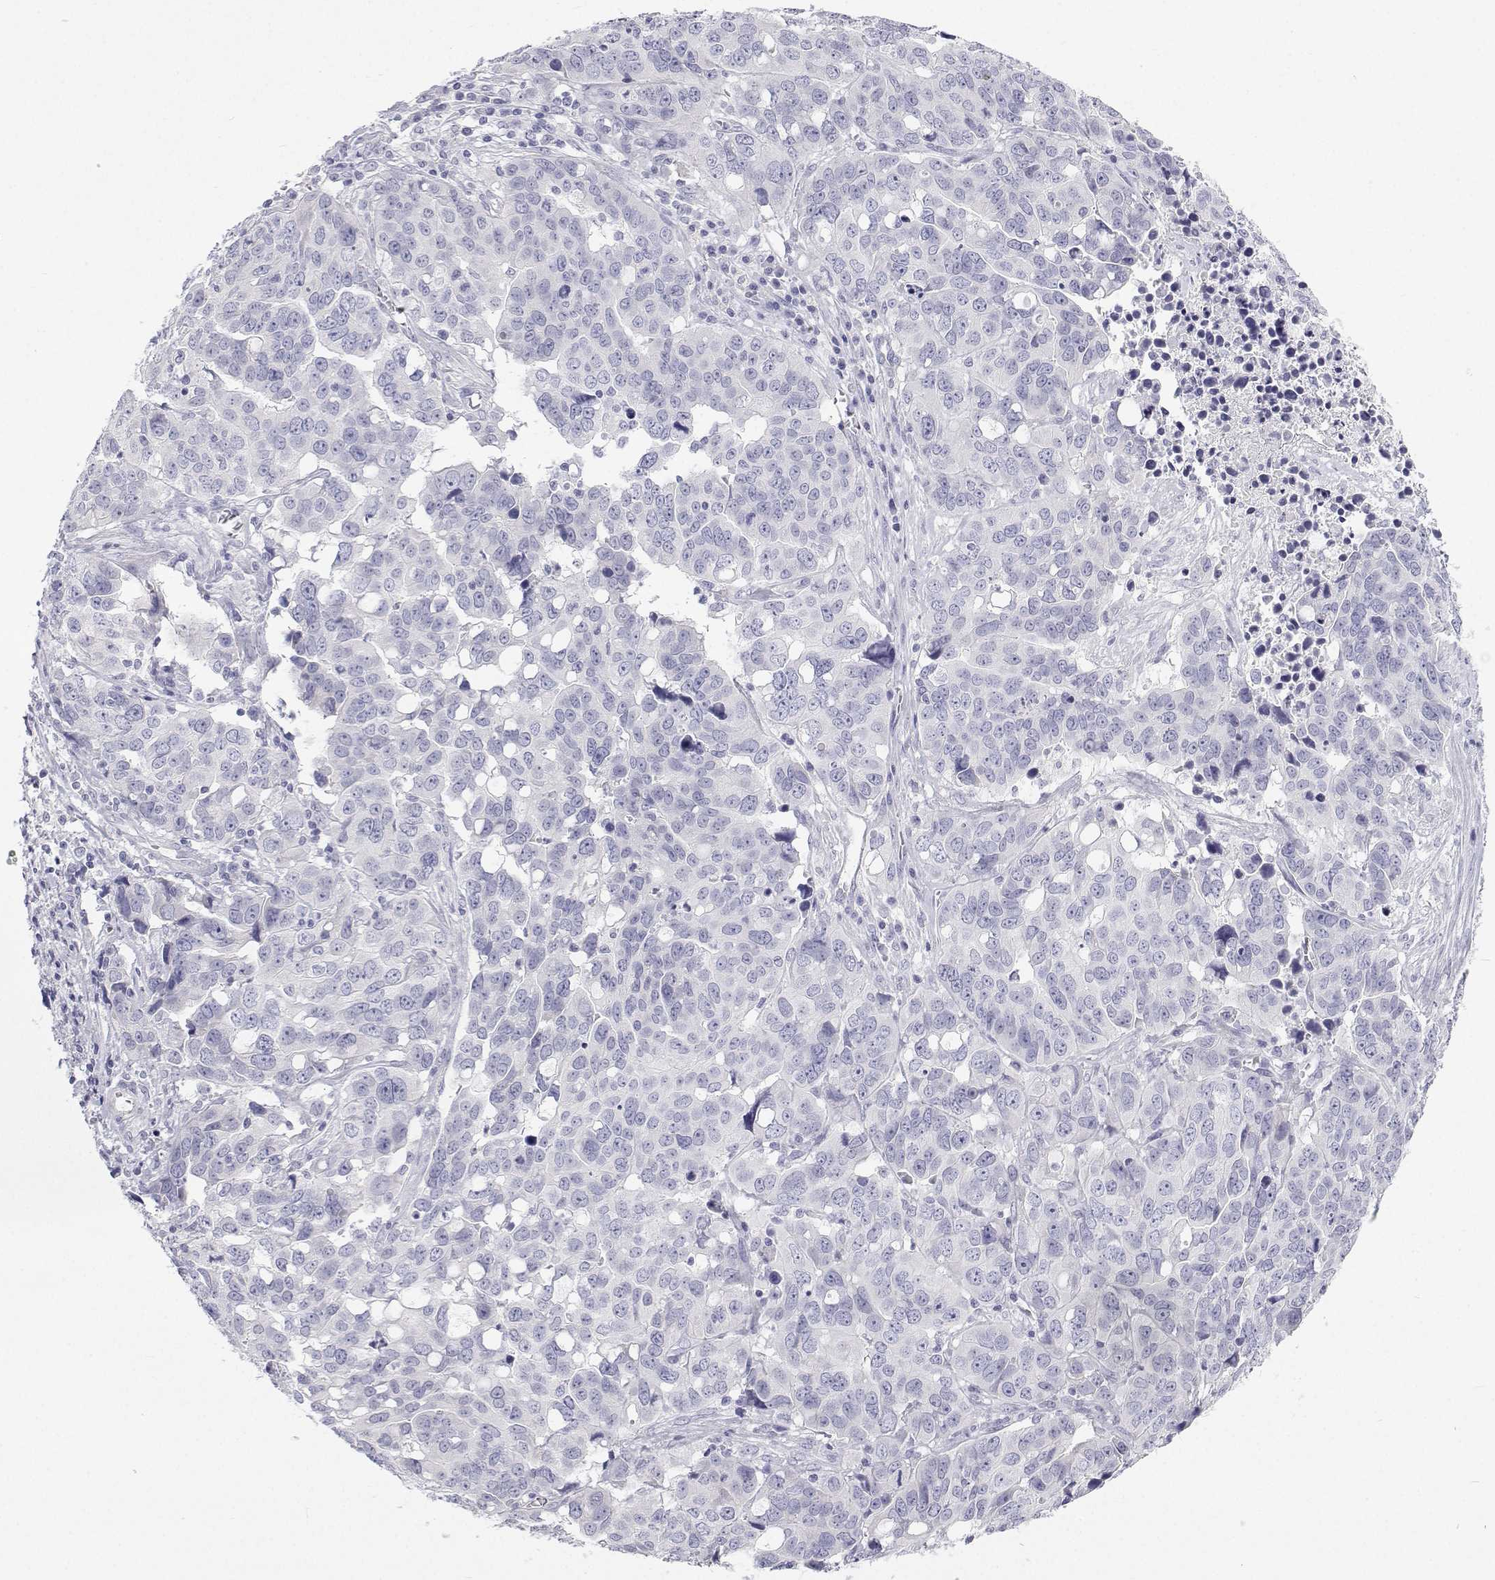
{"staining": {"intensity": "negative", "quantity": "none", "location": "none"}, "tissue": "ovarian cancer", "cell_type": "Tumor cells", "image_type": "cancer", "snomed": [{"axis": "morphology", "description": "Carcinoma, endometroid"}, {"axis": "topography", "description": "Ovary"}], "caption": "There is no significant staining in tumor cells of ovarian cancer. (Brightfield microscopy of DAB immunohistochemistry at high magnification).", "gene": "TTN", "patient": {"sex": "female", "age": 78}}